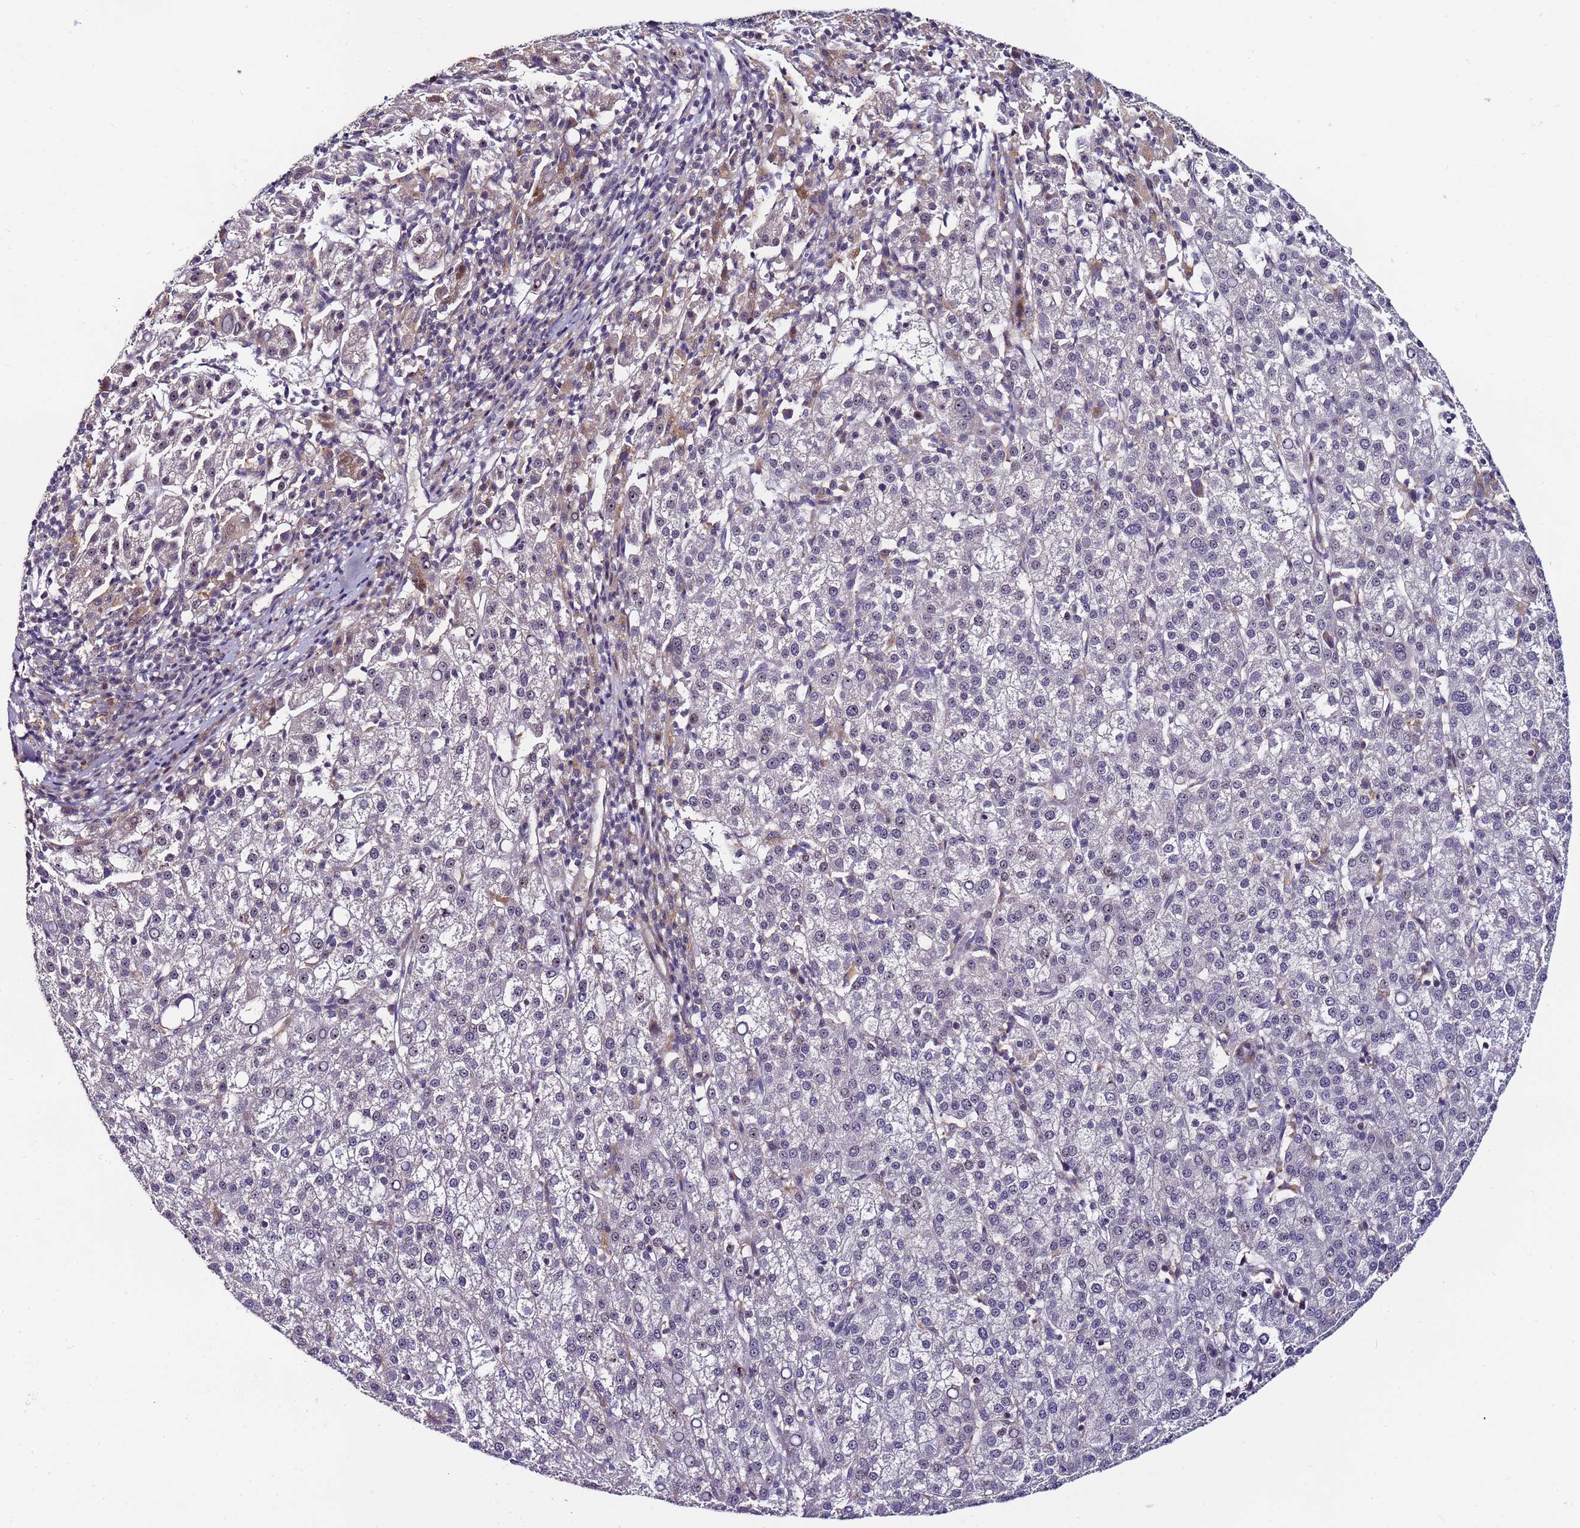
{"staining": {"intensity": "negative", "quantity": "none", "location": "none"}, "tissue": "liver cancer", "cell_type": "Tumor cells", "image_type": "cancer", "snomed": [{"axis": "morphology", "description": "Carcinoma, Hepatocellular, NOS"}, {"axis": "topography", "description": "Liver"}], "caption": "Immunohistochemistry histopathology image of neoplastic tissue: liver cancer (hepatocellular carcinoma) stained with DAB demonstrates no significant protein positivity in tumor cells.", "gene": "KRI1", "patient": {"sex": "female", "age": 58}}